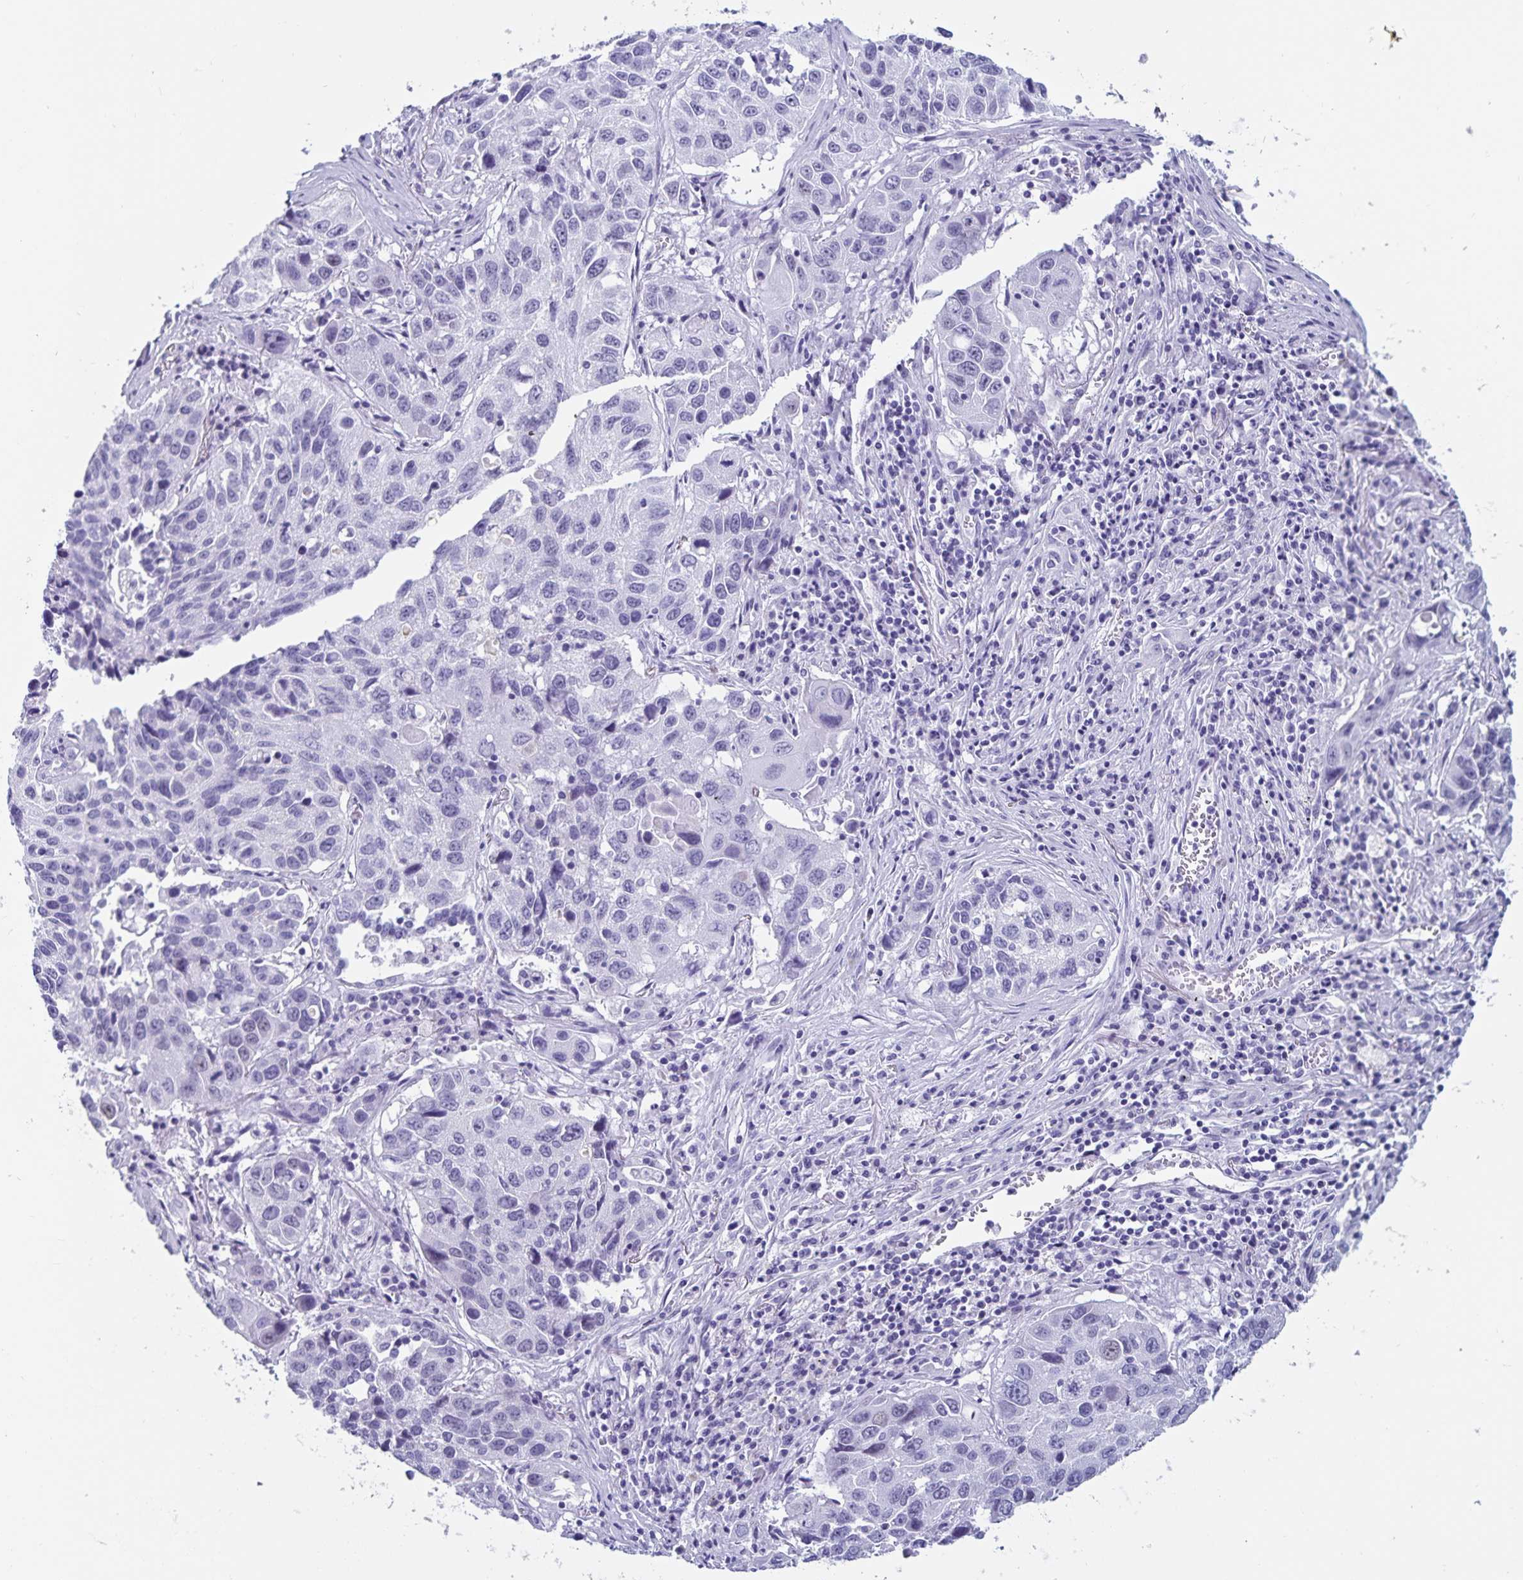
{"staining": {"intensity": "negative", "quantity": "none", "location": "none"}, "tissue": "lung cancer", "cell_type": "Tumor cells", "image_type": "cancer", "snomed": [{"axis": "morphology", "description": "Squamous cell carcinoma, NOS"}, {"axis": "topography", "description": "Lung"}], "caption": "High power microscopy histopathology image of an IHC histopathology image of squamous cell carcinoma (lung), revealing no significant expression in tumor cells. (Brightfield microscopy of DAB IHC at high magnification).", "gene": "GPR137", "patient": {"sex": "female", "age": 61}}